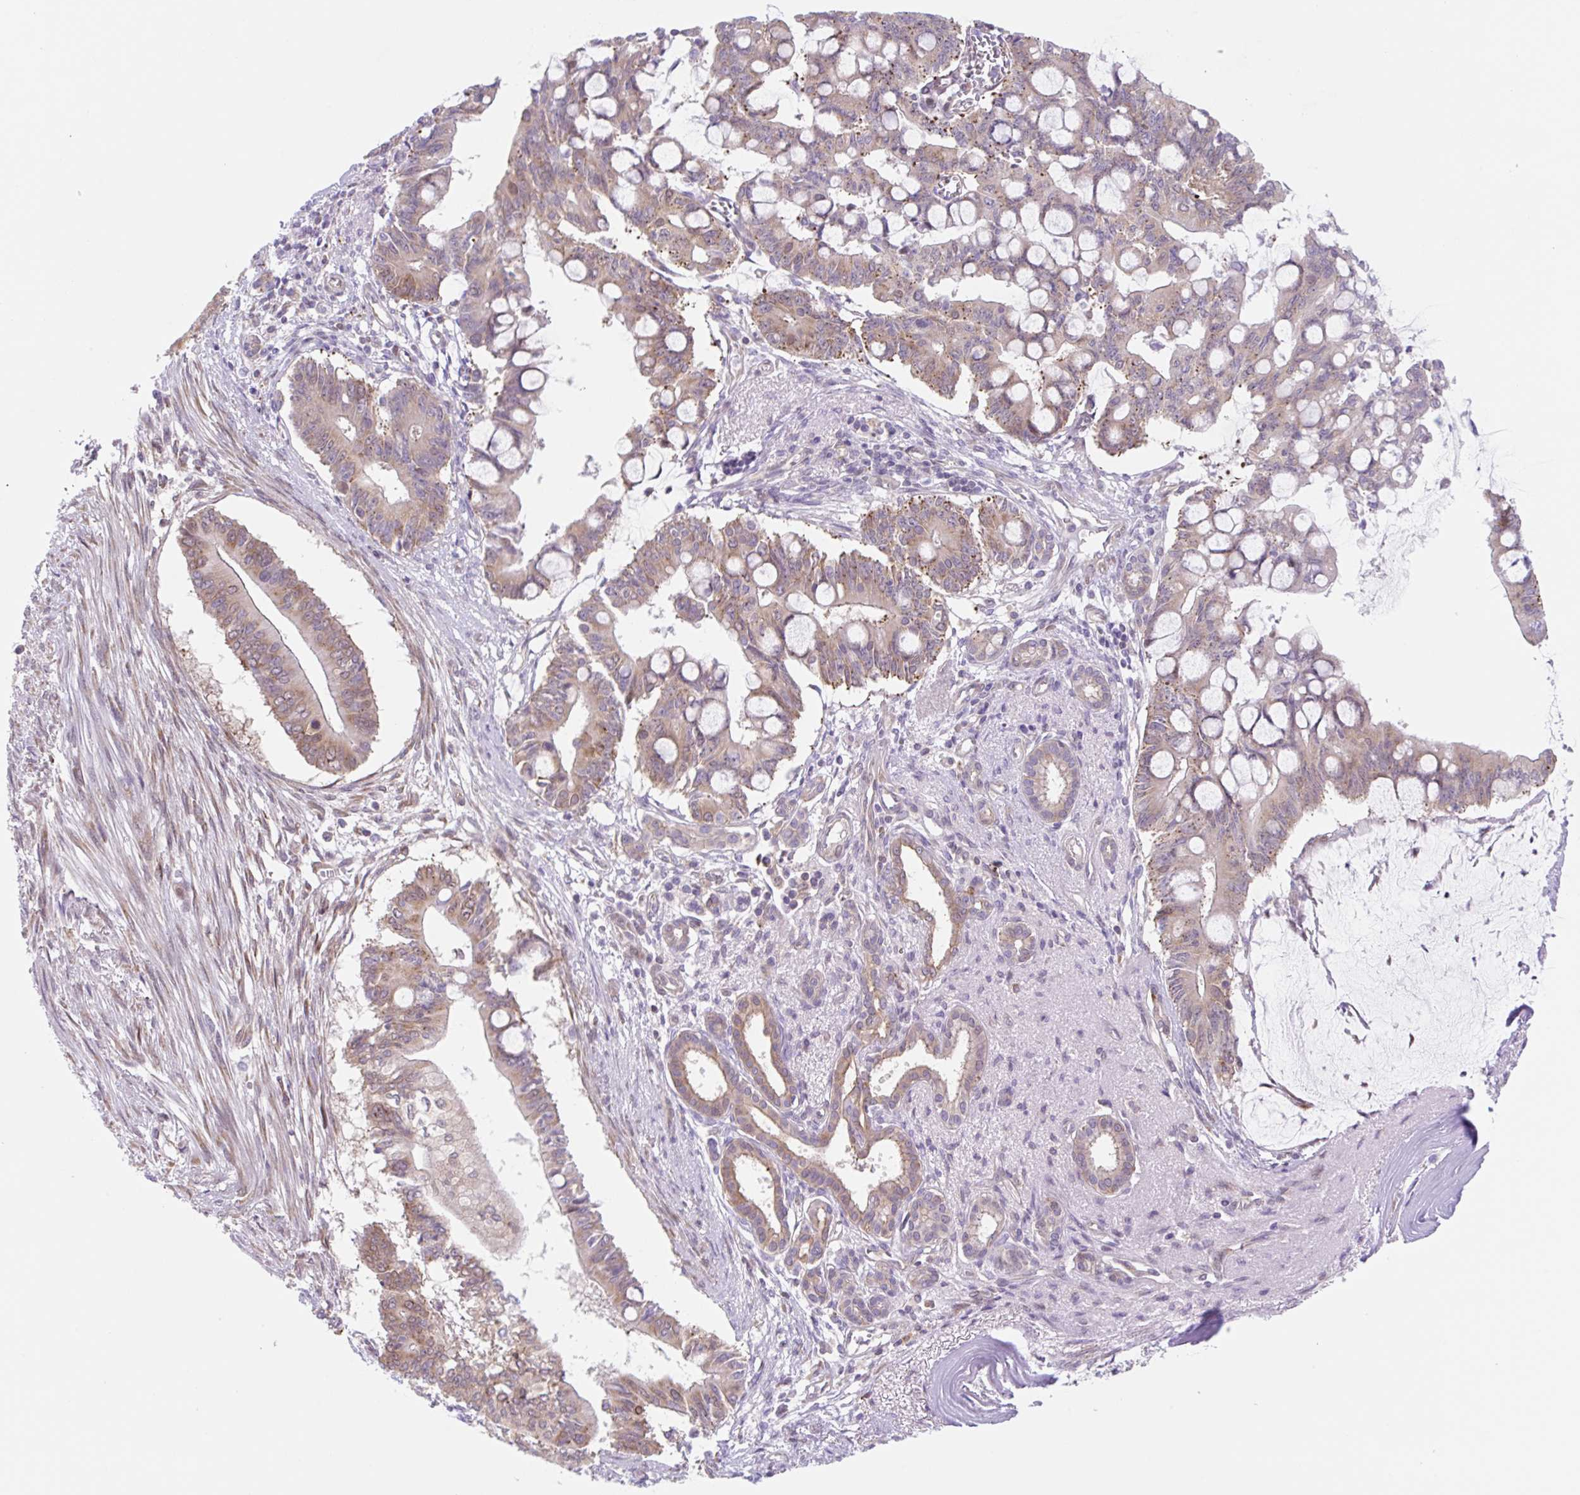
{"staining": {"intensity": "weak", "quantity": ">75%", "location": "cytoplasmic/membranous"}, "tissue": "pancreatic cancer", "cell_type": "Tumor cells", "image_type": "cancer", "snomed": [{"axis": "morphology", "description": "Adenocarcinoma, NOS"}, {"axis": "topography", "description": "Pancreas"}], "caption": "Pancreatic cancer (adenocarcinoma) was stained to show a protein in brown. There is low levels of weak cytoplasmic/membranous staining in about >75% of tumor cells.", "gene": "TBPL2", "patient": {"sex": "male", "age": 68}}